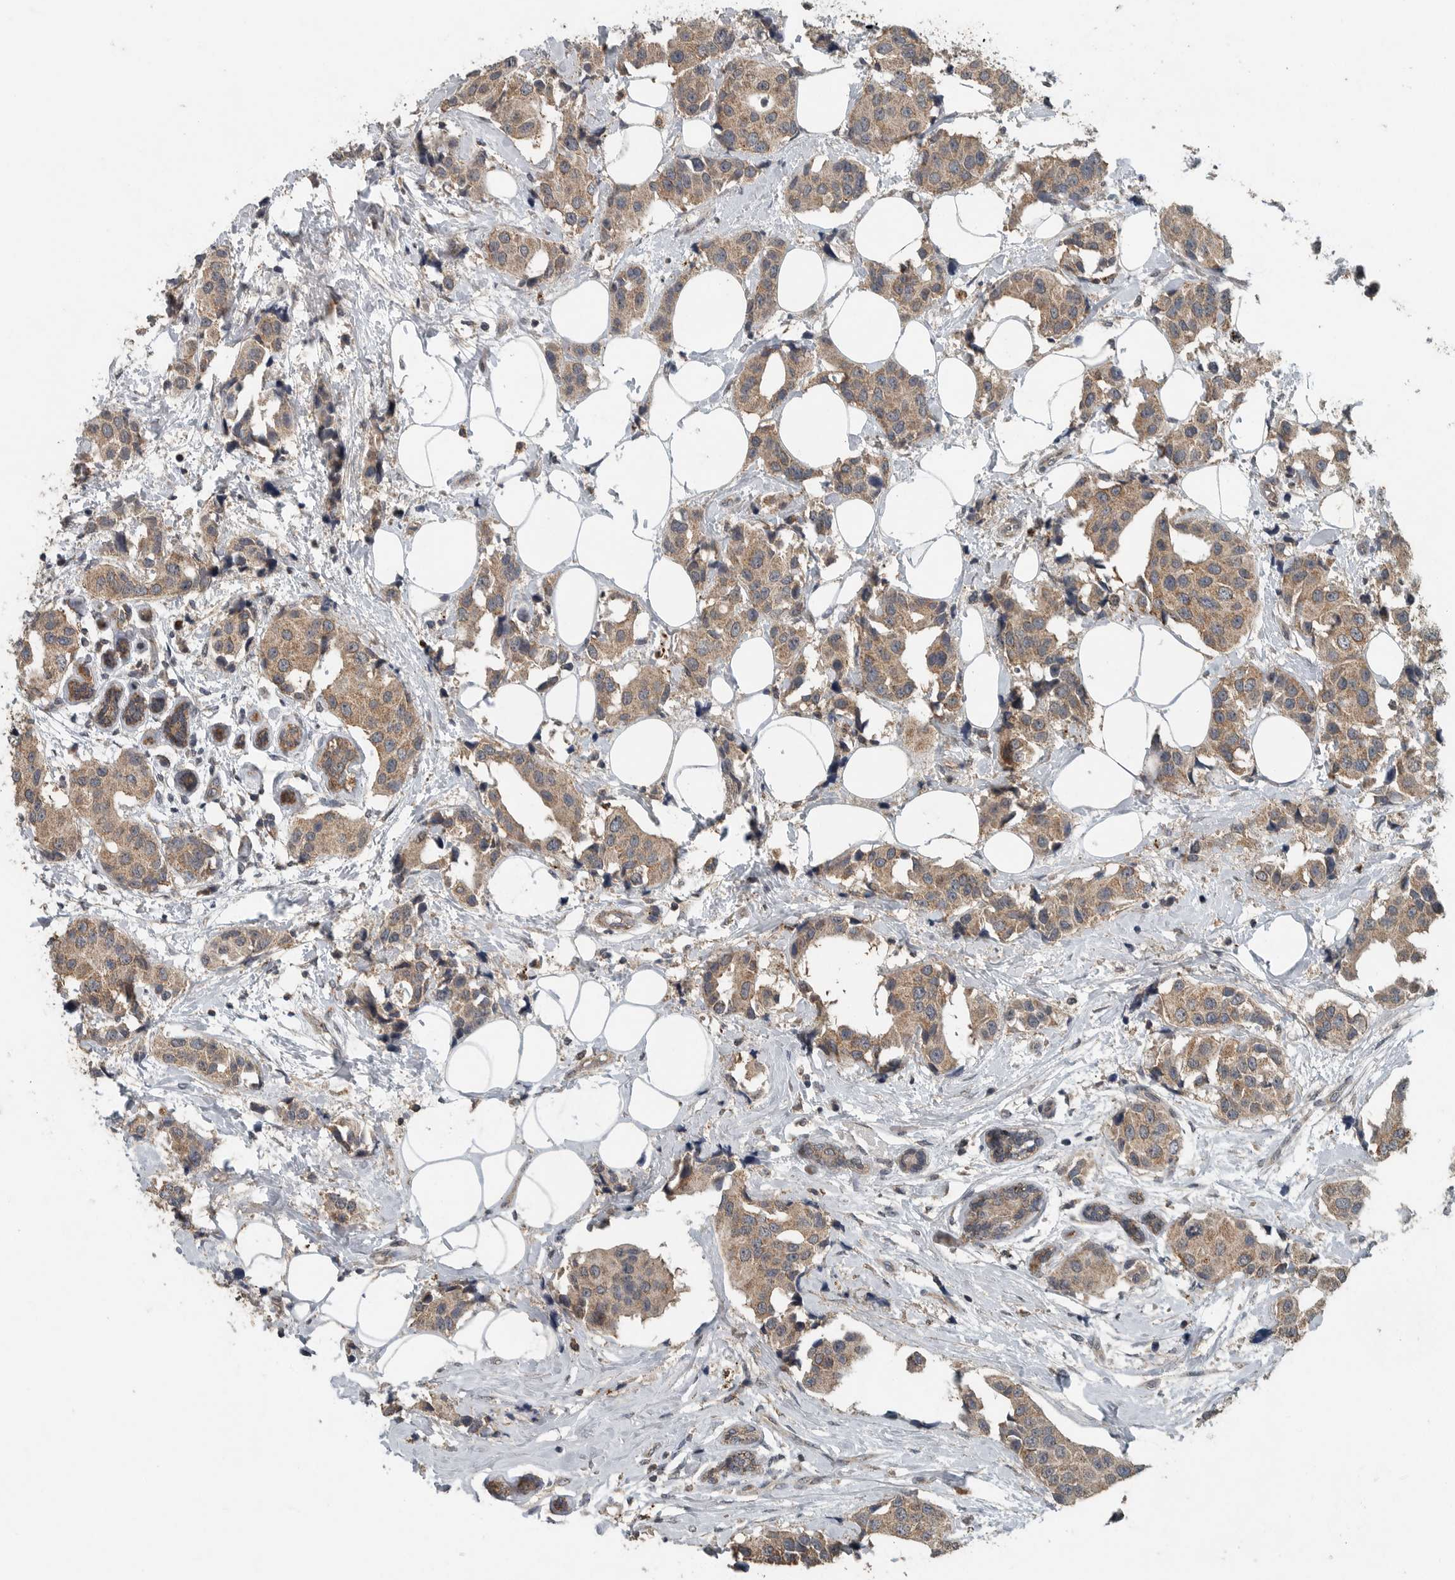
{"staining": {"intensity": "moderate", "quantity": ">75%", "location": "cytoplasmic/membranous"}, "tissue": "breast cancer", "cell_type": "Tumor cells", "image_type": "cancer", "snomed": [{"axis": "morphology", "description": "Normal tissue, NOS"}, {"axis": "morphology", "description": "Duct carcinoma"}, {"axis": "topography", "description": "Breast"}], "caption": "The immunohistochemical stain shows moderate cytoplasmic/membranous staining in tumor cells of infiltrating ductal carcinoma (breast) tissue.", "gene": "IL6ST", "patient": {"sex": "female", "age": 39}}